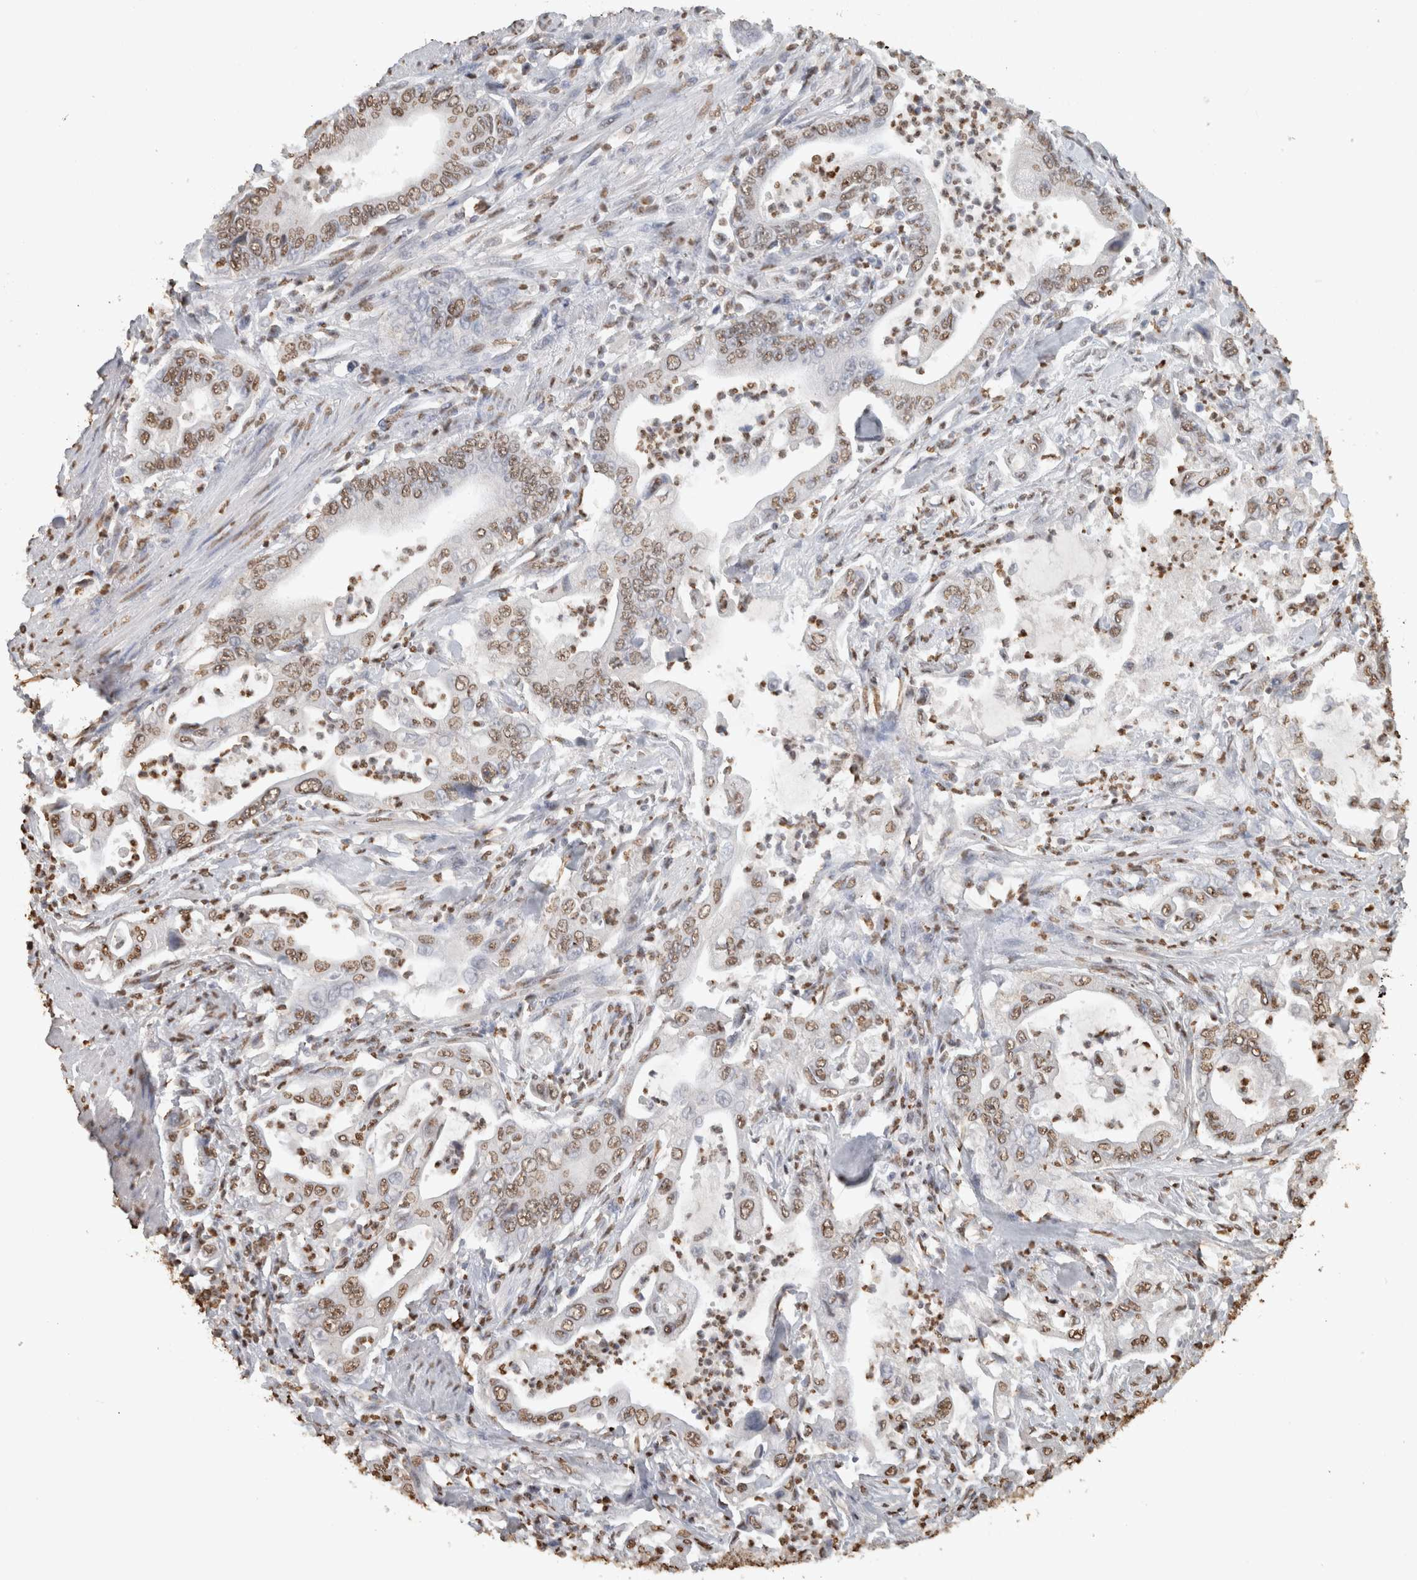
{"staining": {"intensity": "weak", "quantity": ">75%", "location": "nuclear"}, "tissue": "pancreatic cancer", "cell_type": "Tumor cells", "image_type": "cancer", "snomed": [{"axis": "morphology", "description": "Adenocarcinoma, NOS"}, {"axis": "topography", "description": "Pancreas"}], "caption": "Human pancreatic cancer stained with a brown dye shows weak nuclear positive expression in approximately >75% of tumor cells.", "gene": "HAND2", "patient": {"sex": "male", "age": 78}}